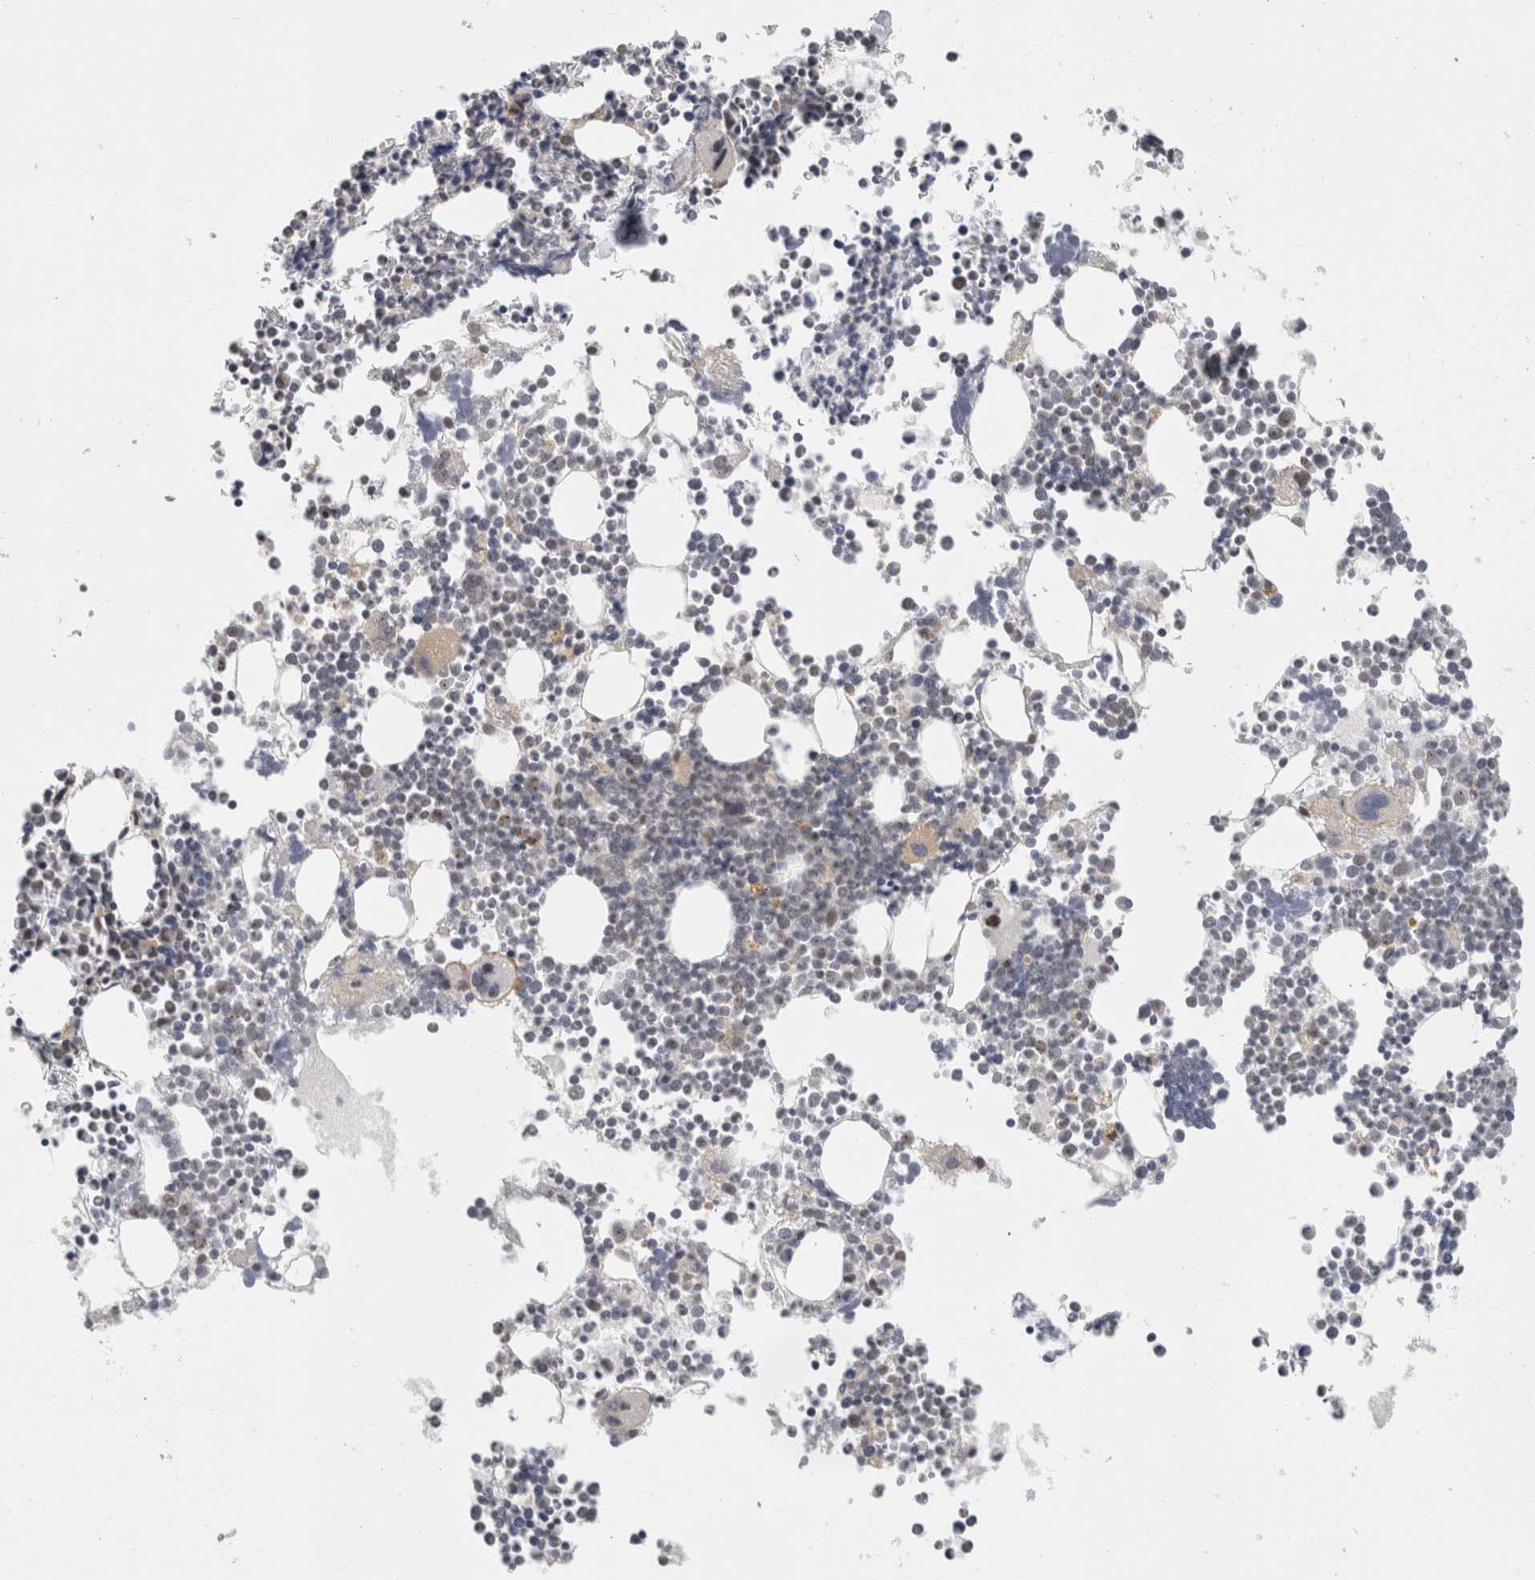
{"staining": {"intensity": "weak", "quantity": "<25%", "location": "nuclear"}, "tissue": "bone marrow", "cell_type": "Hematopoietic cells", "image_type": "normal", "snomed": [{"axis": "morphology", "description": "Normal tissue, NOS"}, {"axis": "morphology", "description": "Inflammation, NOS"}, {"axis": "topography", "description": "Bone marrow"}], "caption": "The micrograph reveals no staining of hematopoietic cells in normal bone marrow.", "gene": "SENP6", "patient": {"sex": "male", "age": 46}}